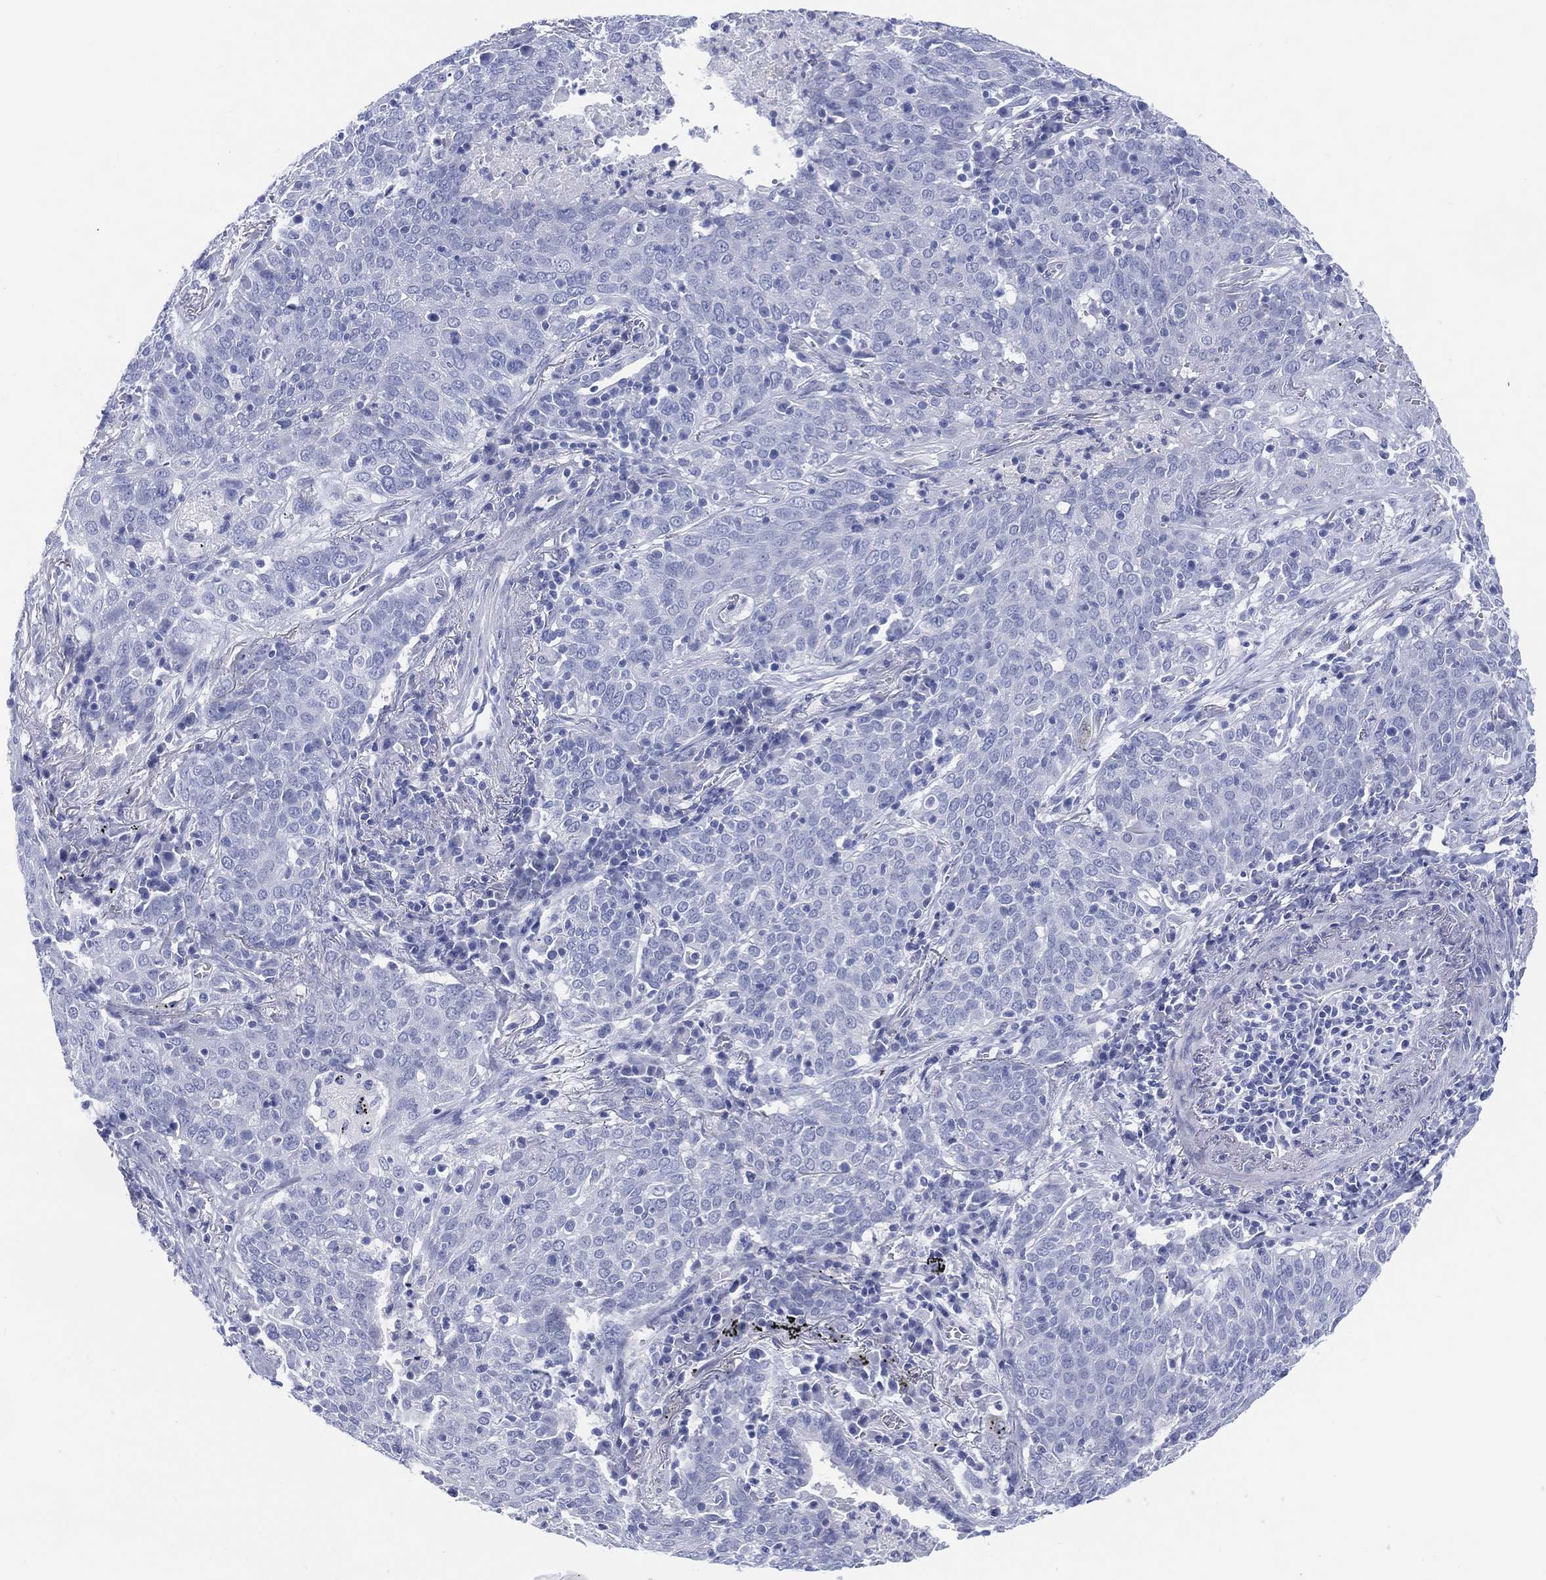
{"staining": {"intensity": "negative", "quantity": "none", "location": "none"}, "tissue": "lung cancer", "cell_type": "Tumor cells", "image_type": "cancer", "snomed": [{"axis": "morphology", "description": "Squamous cell carcinoma, NOS"}, {"axis": "topography", "description": "Lung"}], "caption": "This is an immunohistochemistry image of human lung cancer (squamous cell carcinoma). There is no staining in tumor cells.", "gene": "LRRD1", "patient": {"sex": "male", "age": 82}}